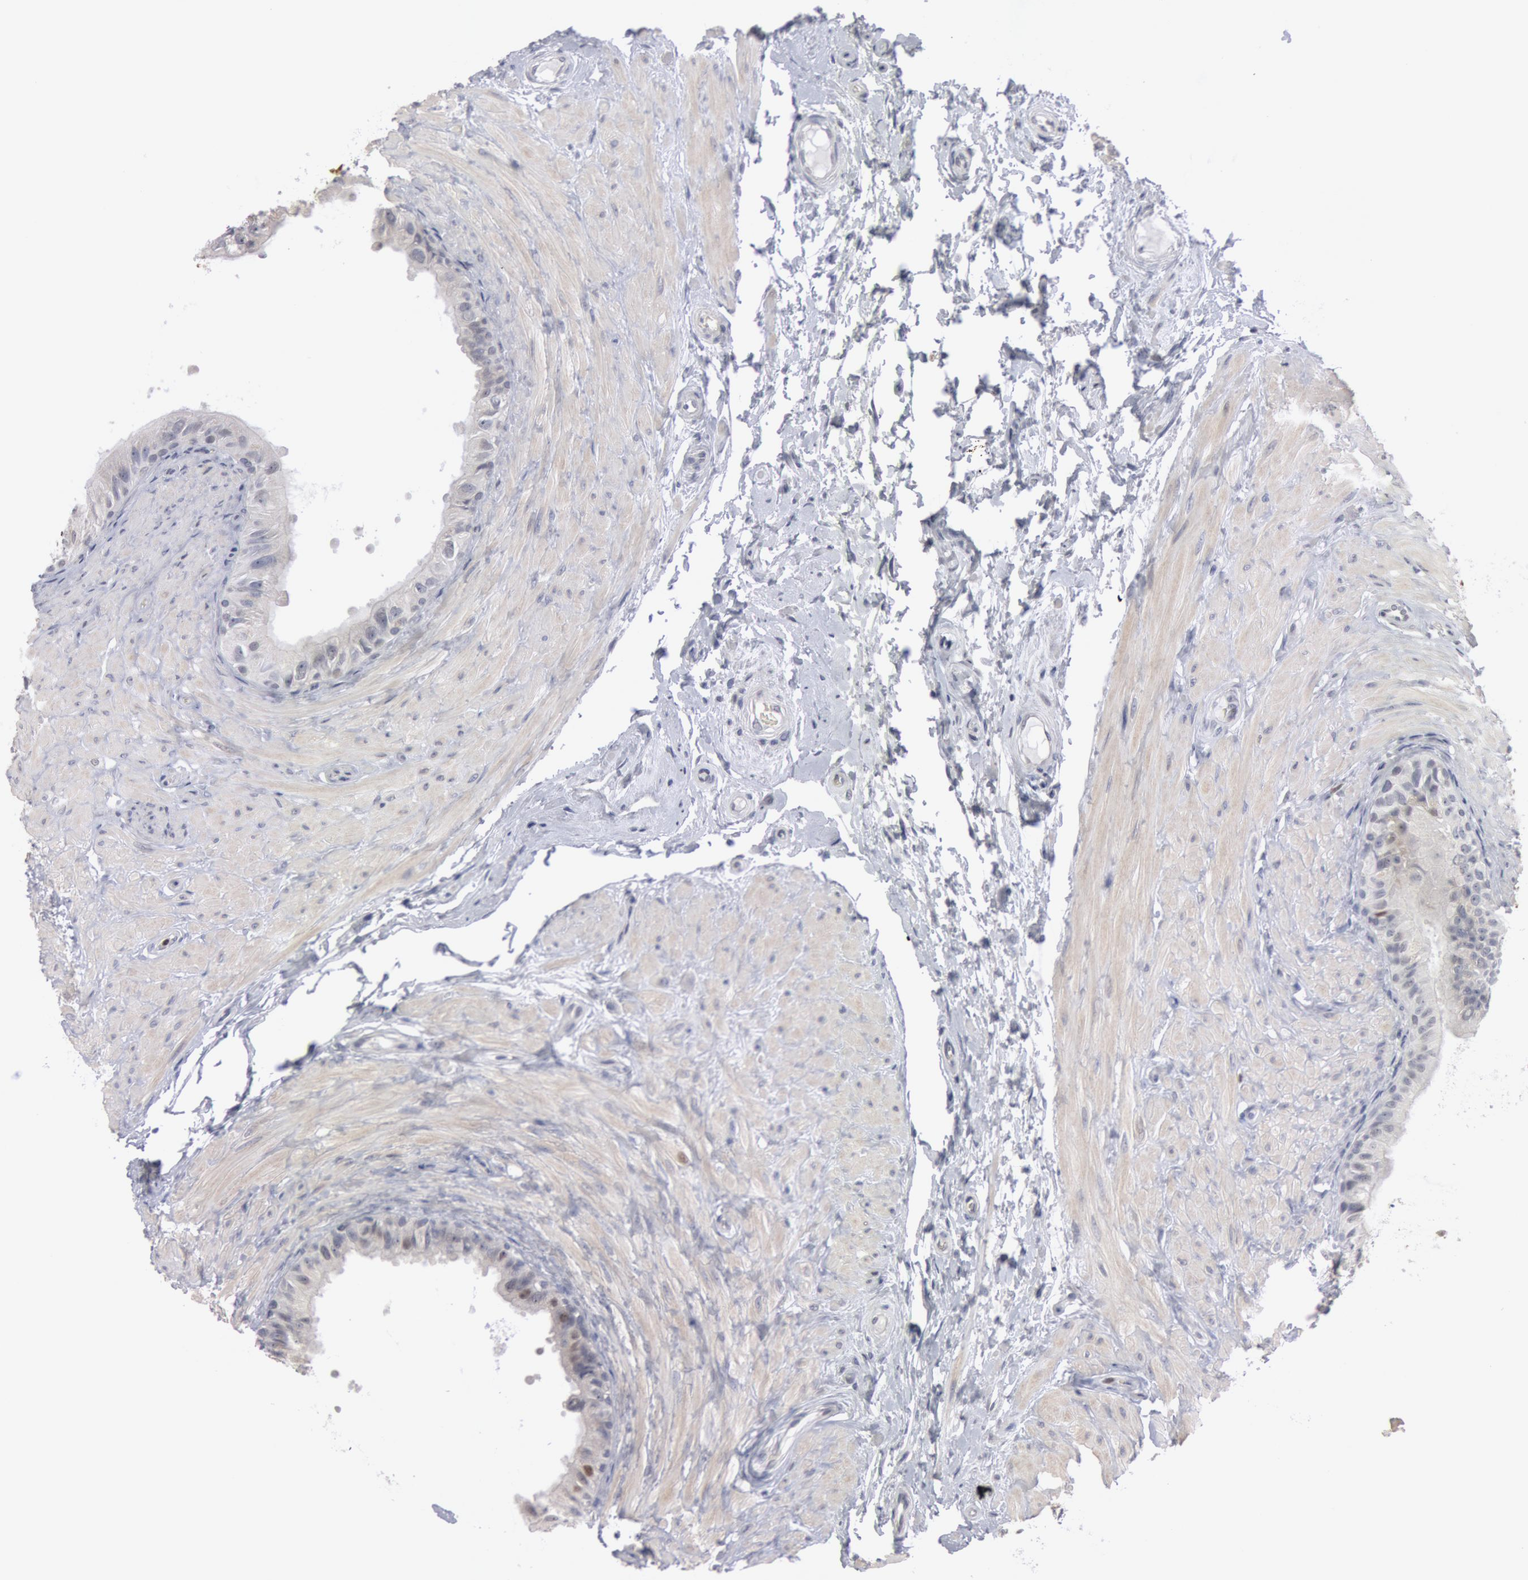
{"staining": {"intensity": "weak", "quantity": "<25%", "location": "nuclear"}, "tissue": "epididymis", "cell_type": "Glandular cells", "image_type": "normal", "snomed": [{"axis": "morphology", "description": "Normal tissue, NOS"}, {"axis": "topography", "description": "Epididymis"}], "caption": "A high-resolution image shows immunohistochemistry staining of normal epididymis, which reveals no significant positivity in glandular cells.", "gene": "WDHD1", "patient": {"sex": "male", "age": 68}}